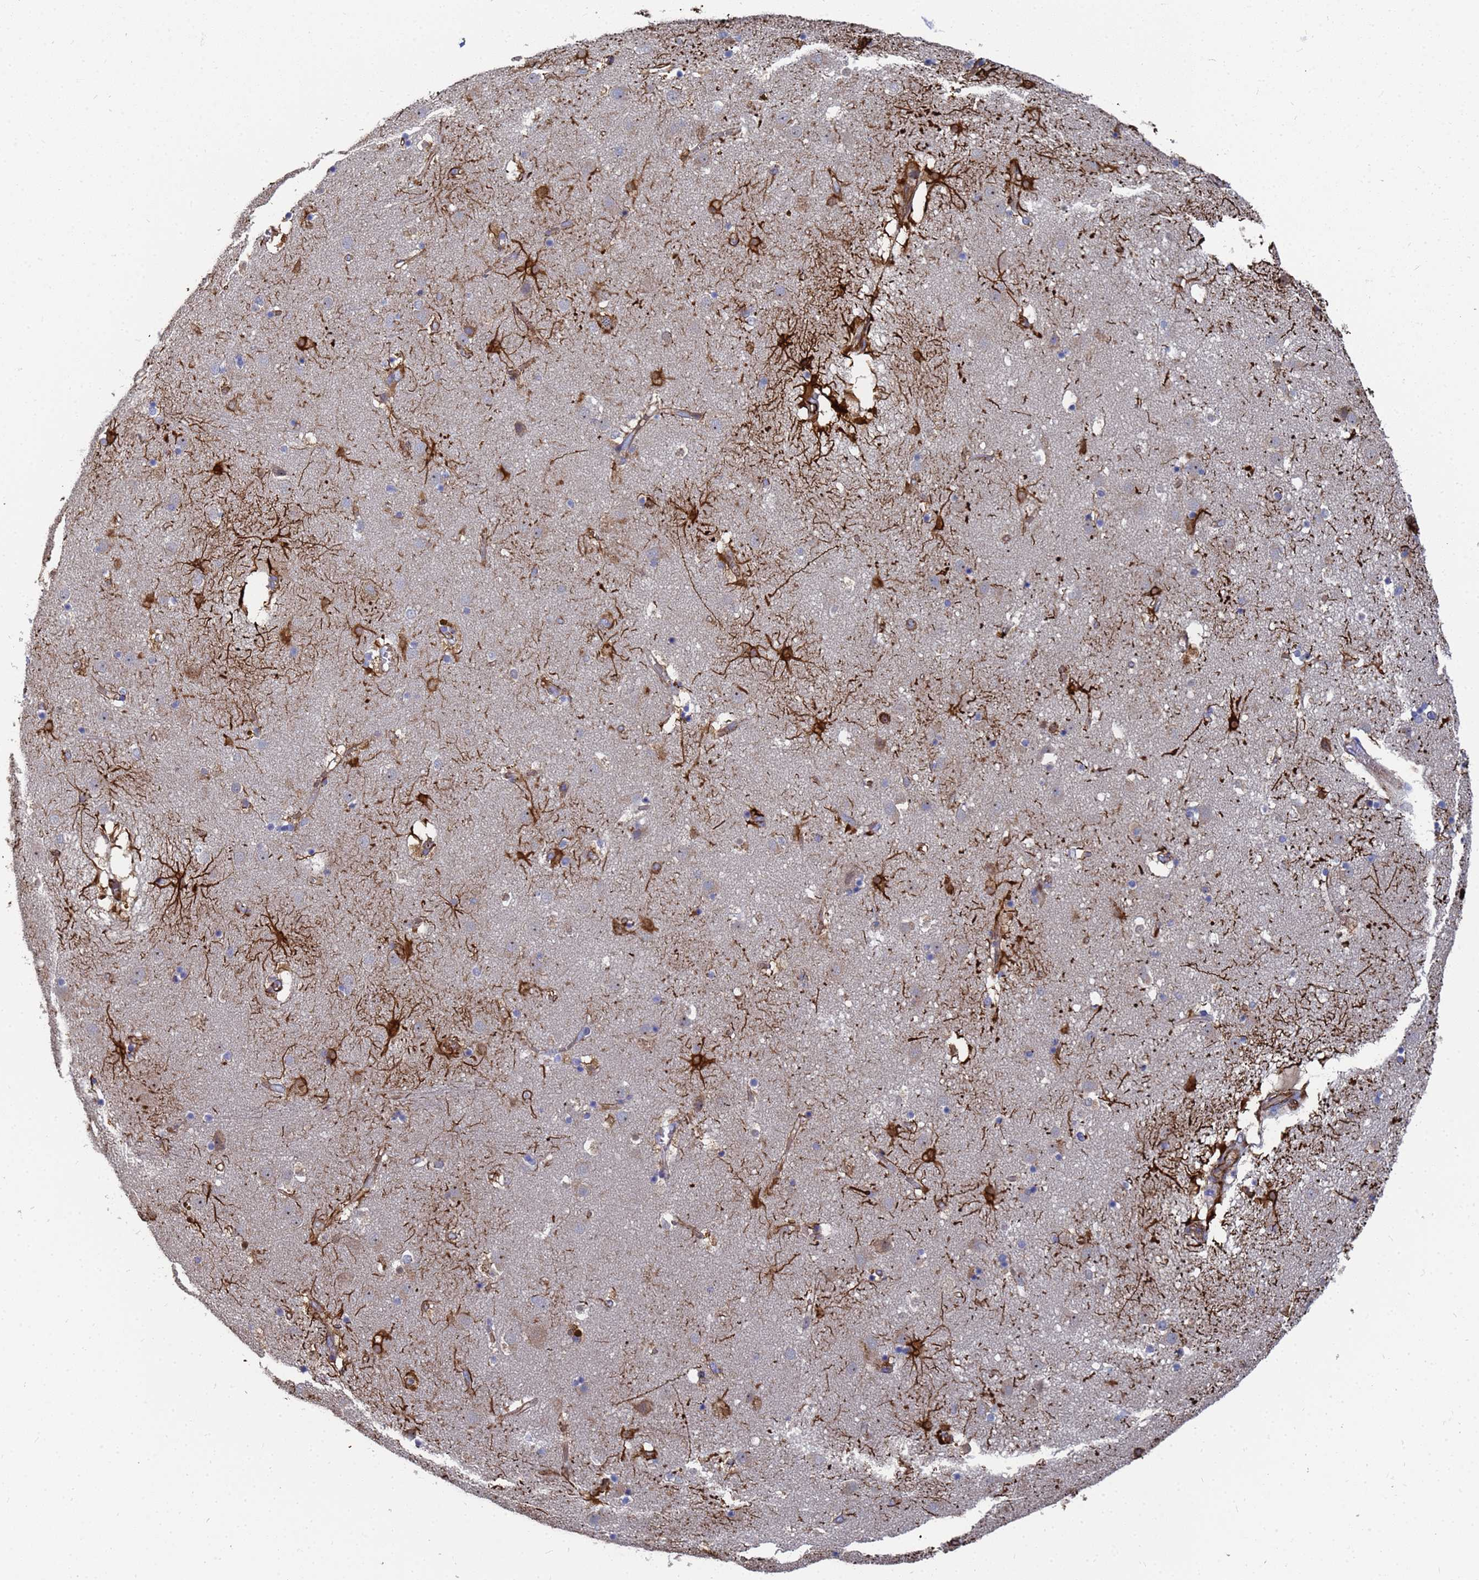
{"staining": {"intensity": "strong", "quantity": "25%-75%", "location": "cytoplasmic/membranous"}, "tissue": "caudate", "cell_type": "Glial cells", "image_type": "normal", "snomed": [{"axis": "morphology", "description": "Normal tissue, NOS"}, {"axis": "topography", "description": "Lateral ventricle wall"}], "caption": "This image demonstrates immunohistochemistry staining of benign human caudate, with high strong cytoplasmic/membranous positivity in approximately 25%-75% of glial cells.", "gene": "SYT13", "patient": {"sex": "male", "age": 70}}